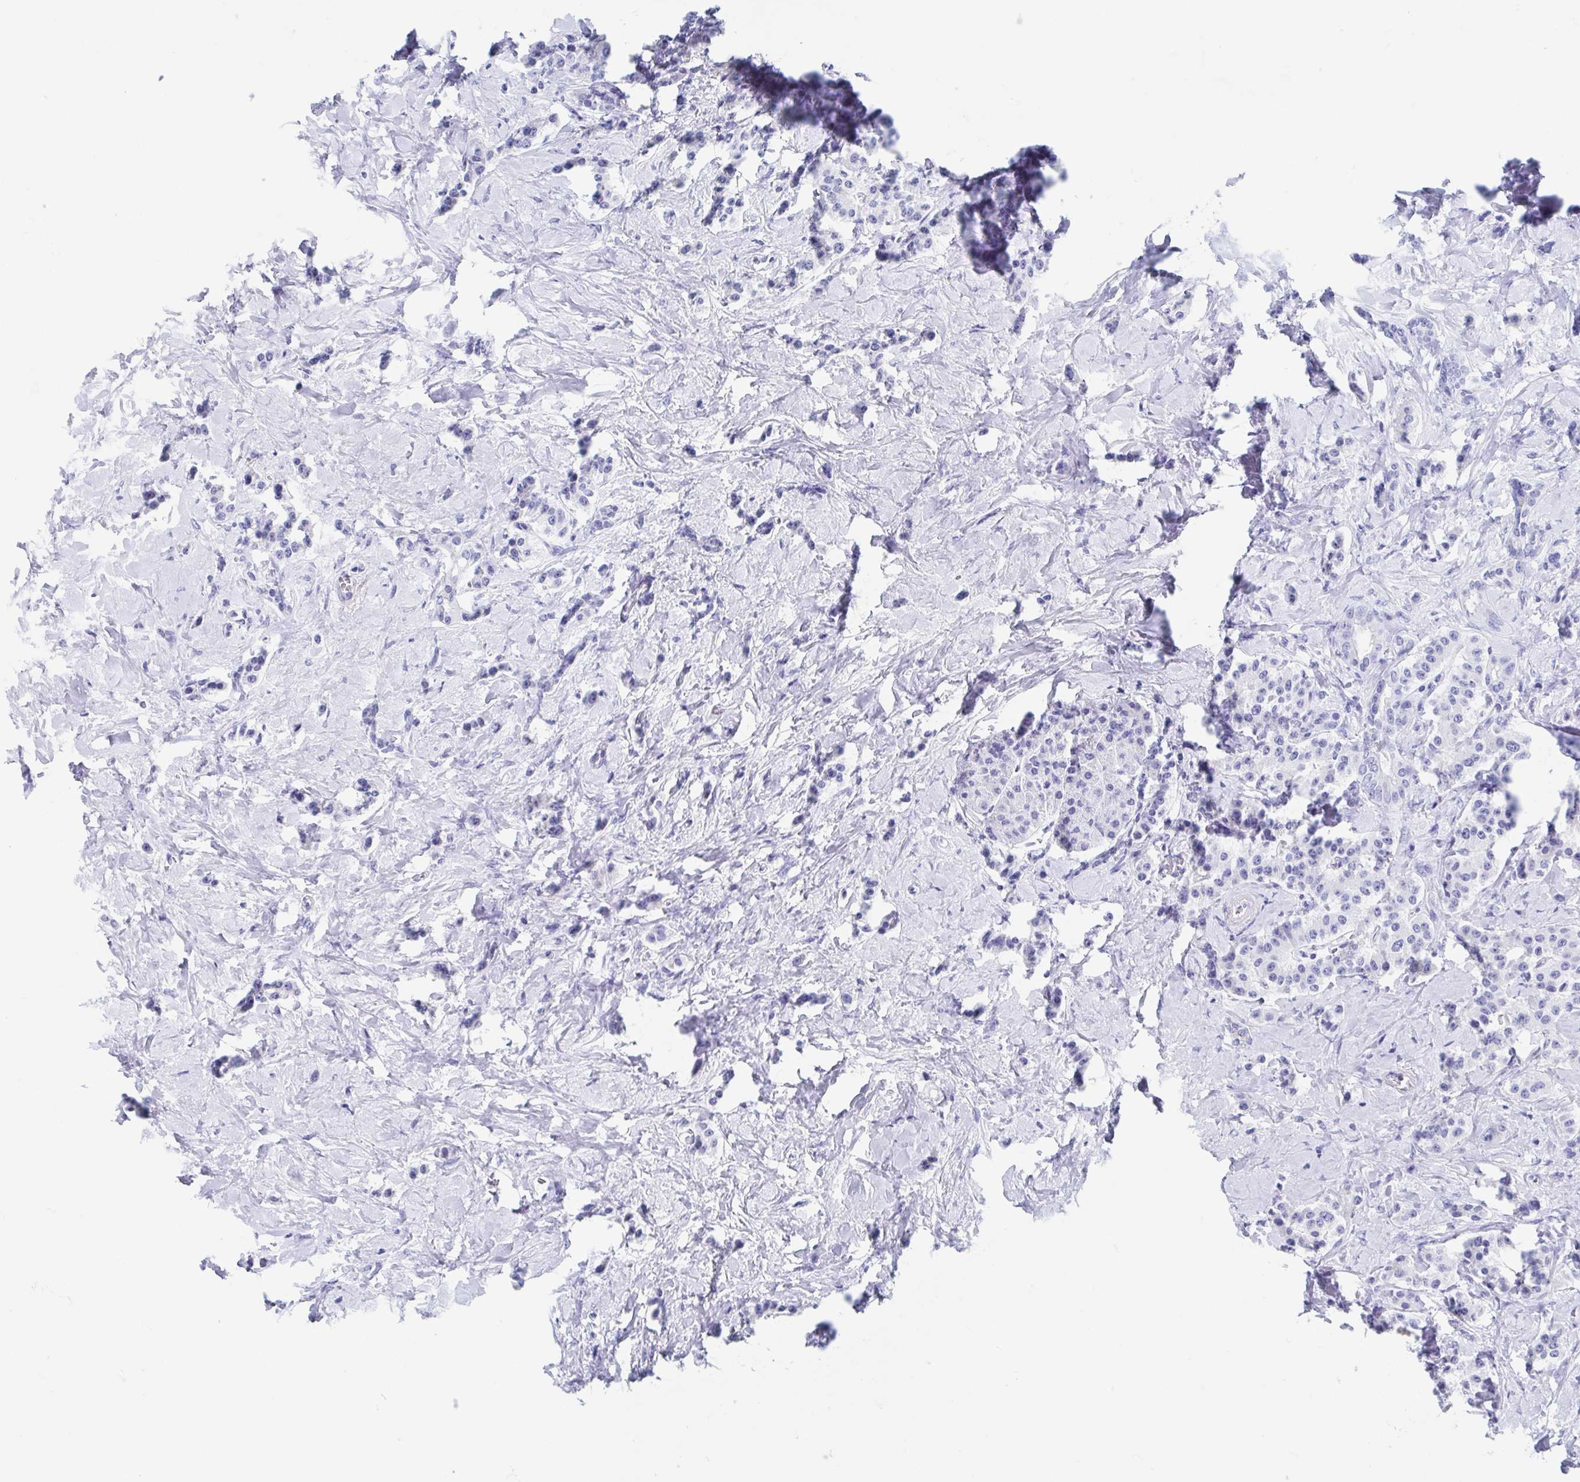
{"staining": {"intensity": "negative", "quantity": "none", "location": "none"}, "tissue": "carcinoid", "cell_type": "Tumor cells", "image_type": "cancer", "snomed": [{"axis": "morphology", "description": "Normal tissue, NOS"}, {"axis": "morphology", "description": "Carcinoid, malignant, NOS"}, {"axis": "topography", "description": "Pancreas"}], "caption": "Tumor cells show no significant protein positivity in carcinoid. (DAB (3,3'-diaminobenzidine) immunohistochemistry with hematoxylin counter stain).", "gene": "SHCBP1L", "patient": {"sex": "male", "age": 36}}